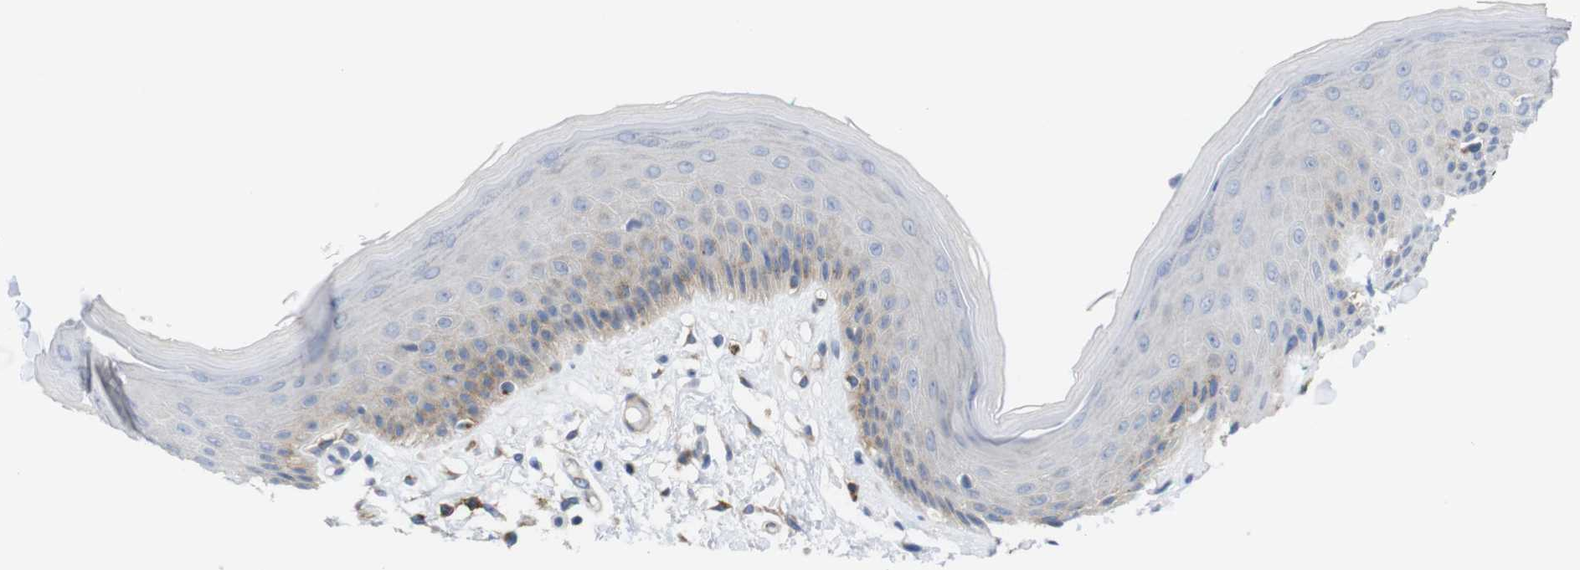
{"staining": {"intensity": "negative", "quantity": "none", "location": "none"}, "tissue": "skin", "cell_type": "Epidermal cells", "image_type": "normal", "snomed": [{"axis": "morphology", "description": "Normal tissue, NOS"}, {"axis": "topography", "description": "Vulva"}], "caption": "IHC histopathology image of normal skin: human skin stained with DAB (3,3'-diaminobenzidine) reveals no significant protein expression in epidermal cells. (Brightfield microscopy of DAB immunohistochemistry (IHC) at high magnification).", "gene": "CCR6", "patient": {"sex": "female", "age": 73}}